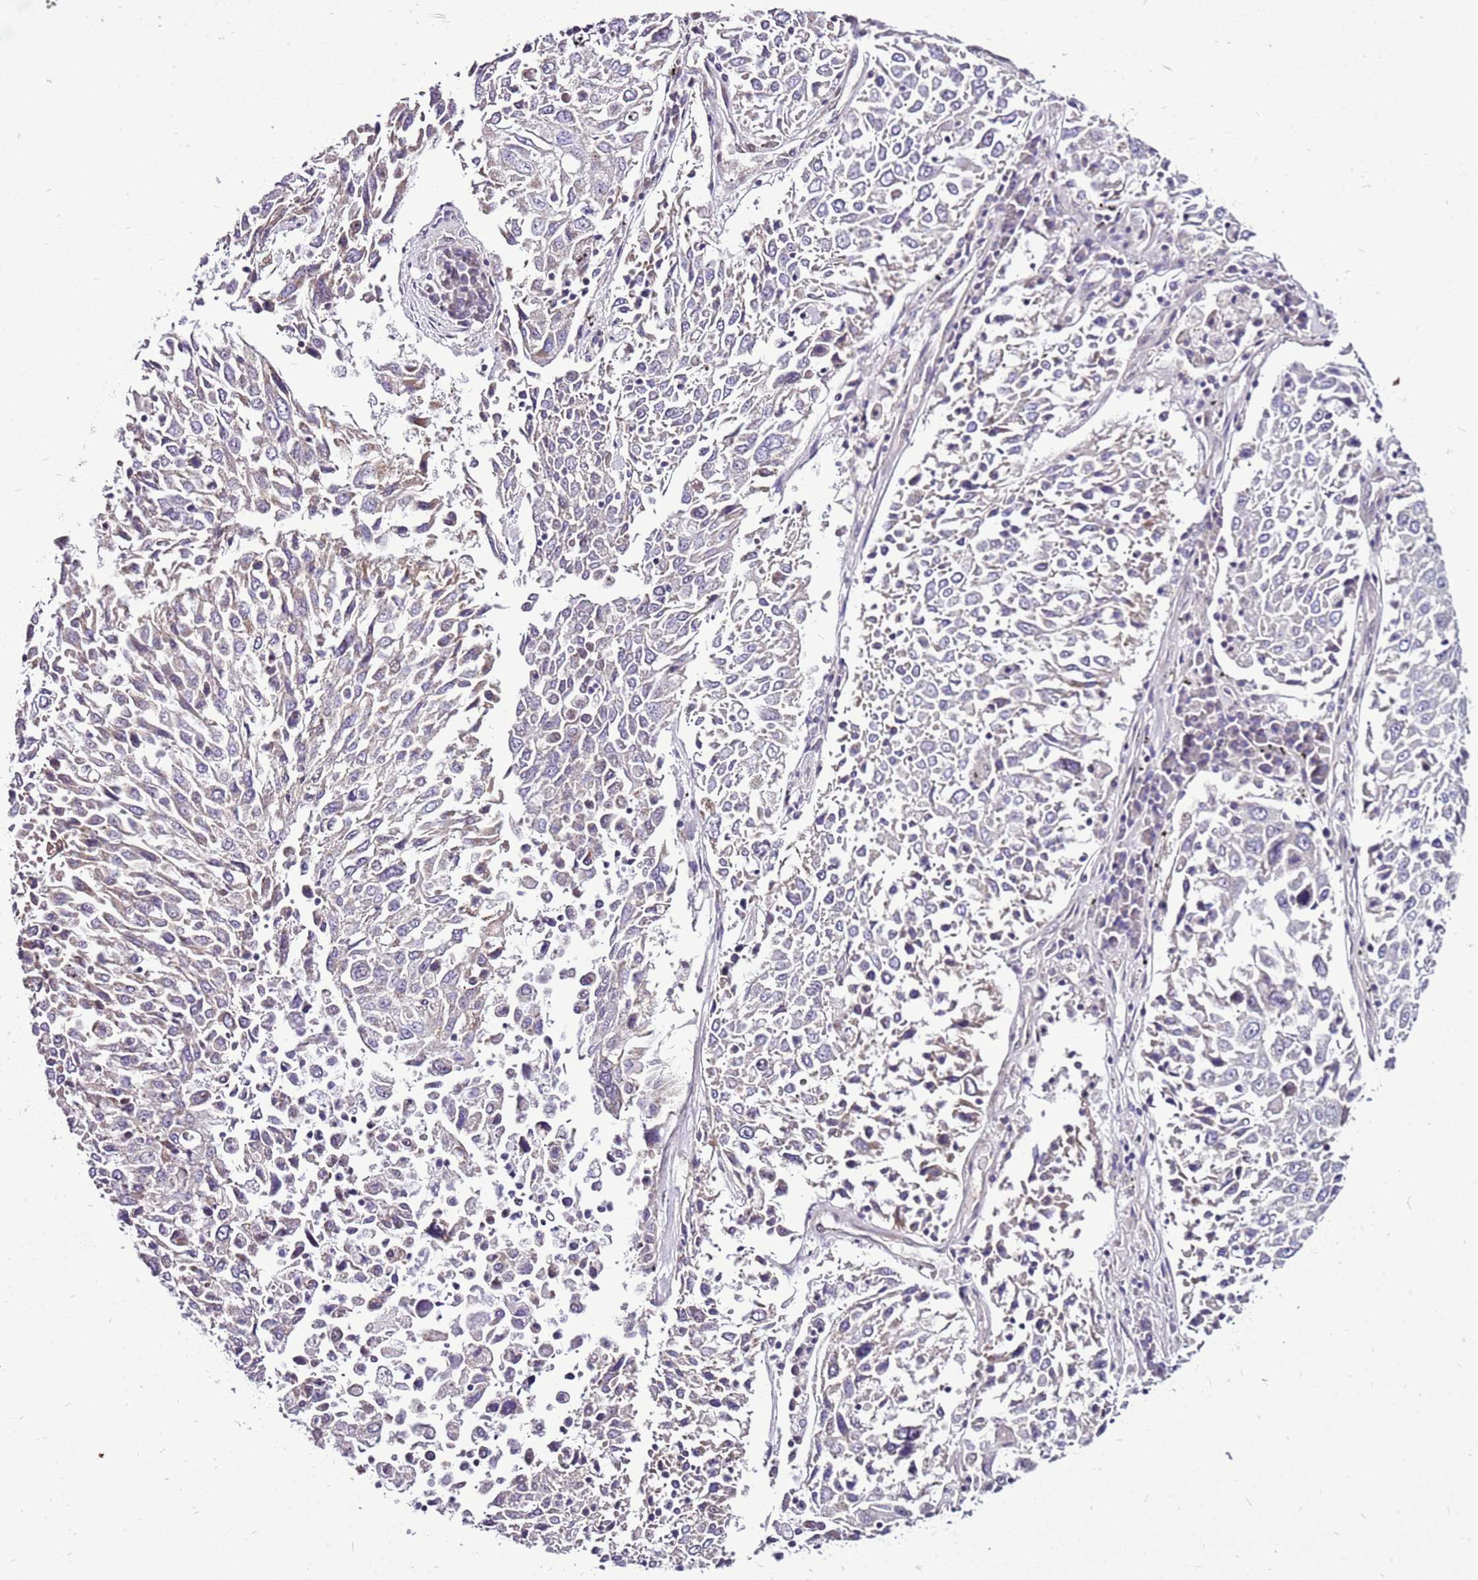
{"staining": {"intensity": "negative", "quantity": "none", "location": "none"}, "tissue": "lung cancer", "cell_type": "Tumor cells", "image_type": "cancer", "snomed": [{"axis": "morphology", "description": "Squamous cell carcinoma, NOS"}, {"axis": "topography", "description": "Lung"}], "caption": "Squamous cell carcinoma (lung) stained for a protein using IHC displays no positivity tumor cells.", "gene": "CCDC166", "patient": {"sex": "male", "age": 65}}